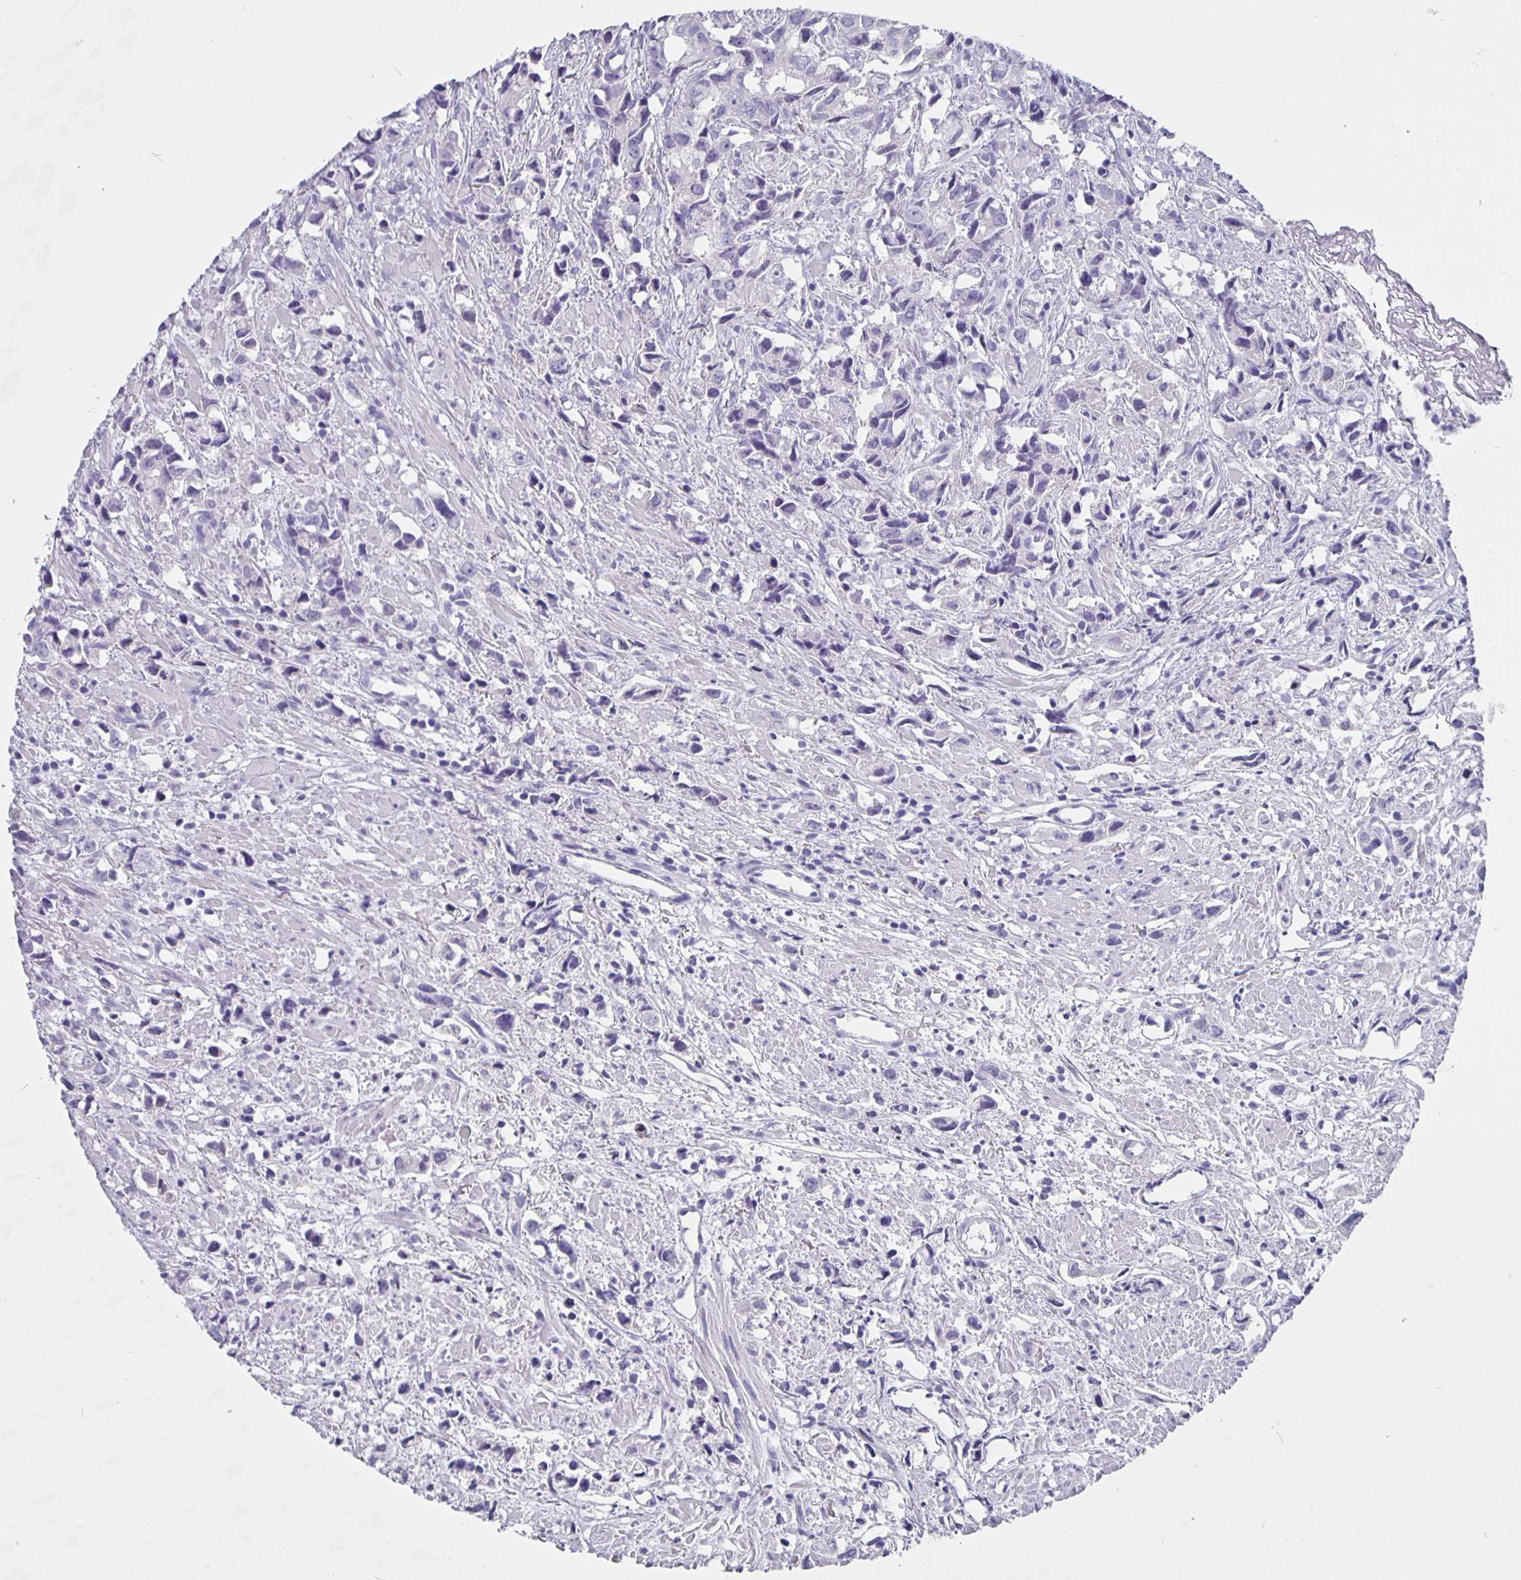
{"staining": {"intensity": "negative", "quantity": "none", "location": "none"}, "tissue": "prostate cancer", "cell_type": "Tumor cells", "image_type": "cancer", "snomed": [{"axis": "morphology", "description": "Adenocarcinoma, High grade"}, {"axis": "topography", "description": "Prostate"}], "caption": "Immunohistochemistry (IHC) micrograph of human prostate cancer (high-grade adenocarcinoma) stained for a protein (brown), which reveals no staining in tumor cells. The staining was performed using DAB to visualize the protein expression in brown, while the nuclei were stained in blue with hematoxylin (Magnification: 20x).", "gene": "CFAP74", "patient": {"sex": "male", "age": 58}}